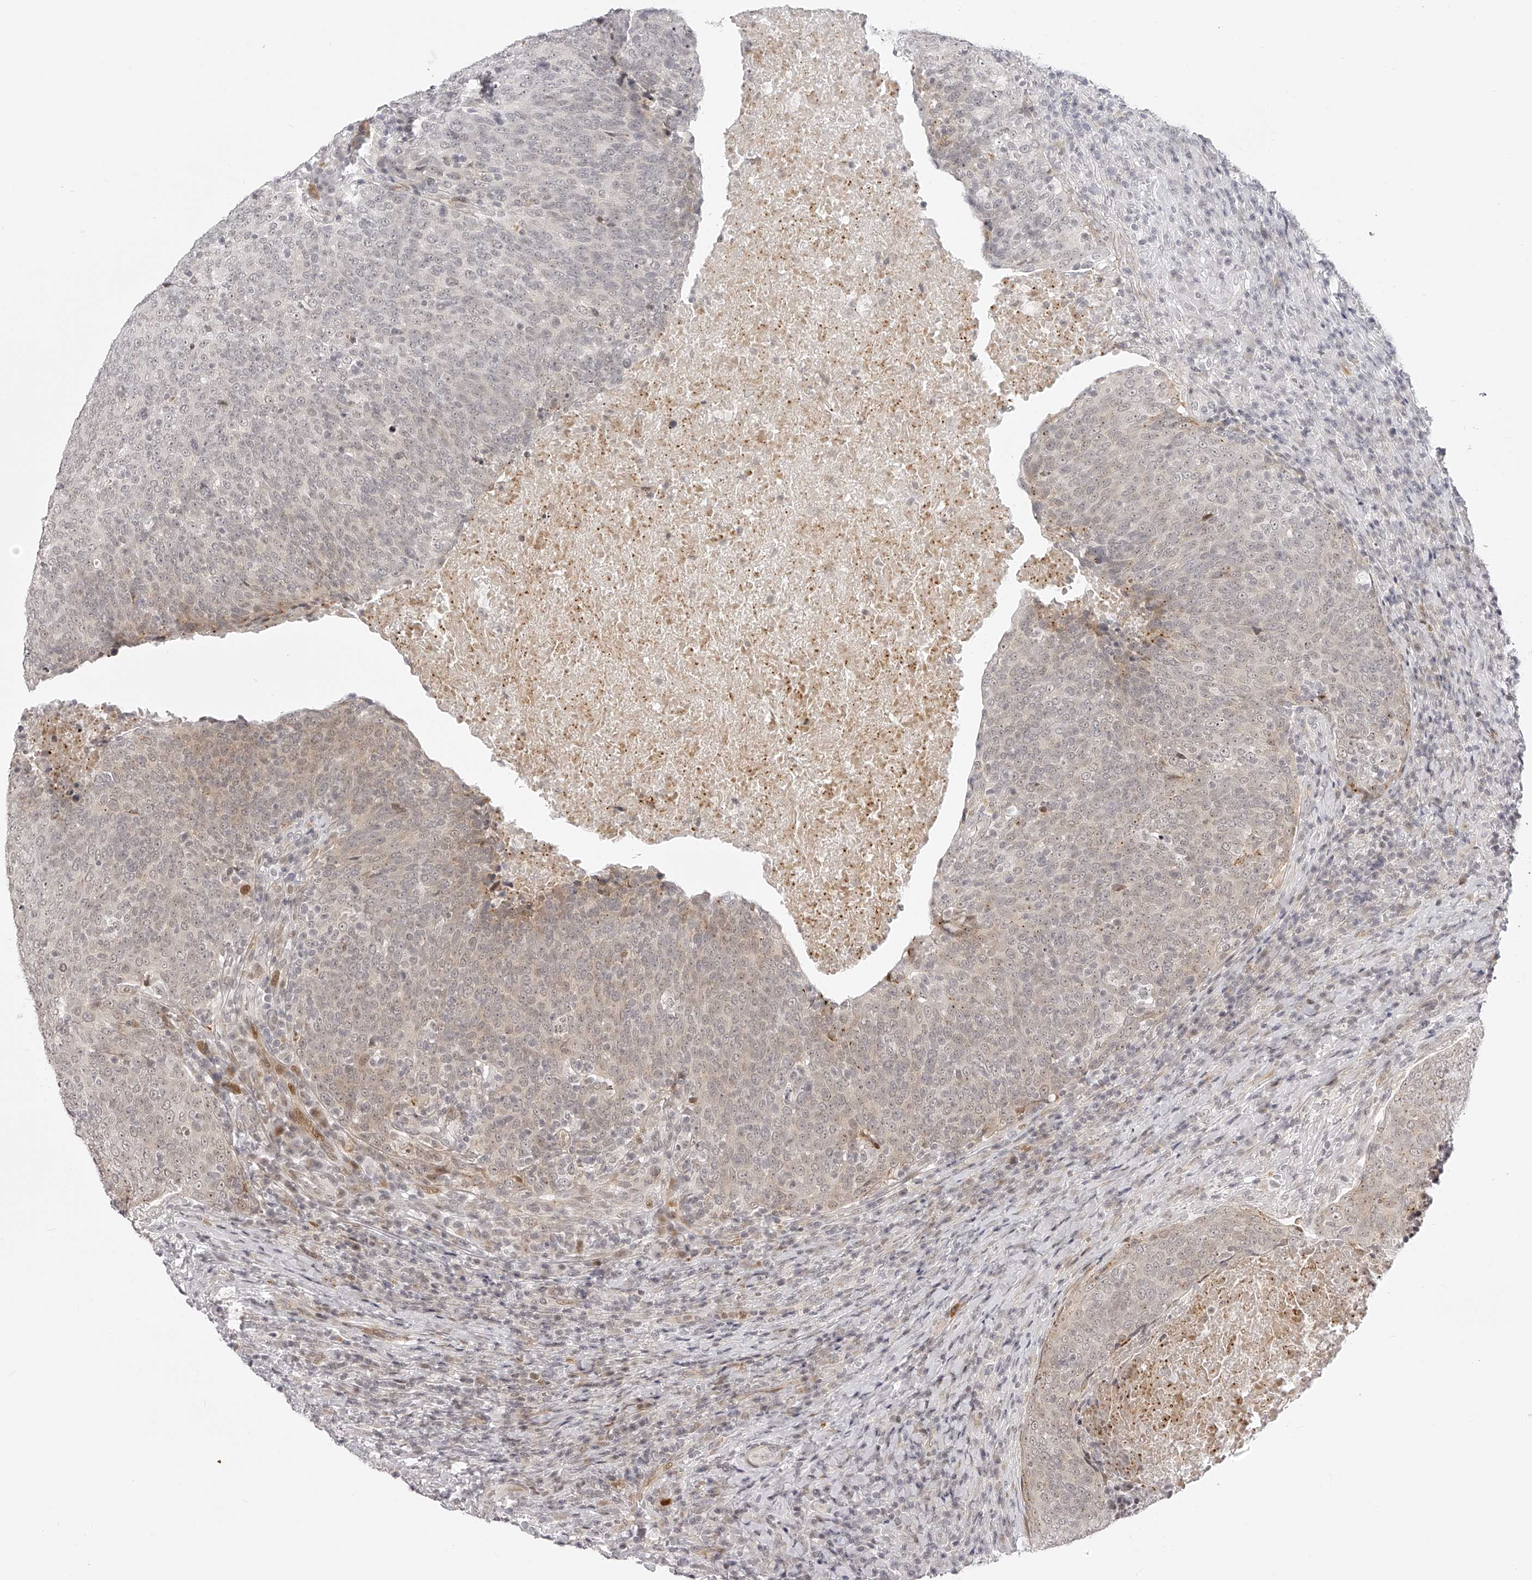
{"staining": {"intensity": "weak", "quantity": "25%-75%", "location": "cytoplasmic/membranous,nuclear"}, "tissue": "head and neck cancer", "cell_type": "Tumor cells", "image_type": "cancer", "snomed": [{"axis": "morphology", "description": "Squamous cell carcinoma, NOS"}, {"axis": "morphology", "description": "Squamous cell carcinoma, metastatic, NOS"}, {"axis": "topography", "description": "Lymph node"}, {"axis": "topography", "description": "Head-Neck"}], "caption": "Immunohistochemical staining of squamous cell carcinoma (head and neck) reveals weak cytoplasmic/membranous and nuclear protein positivity in about 25%-75% of tumor cells. The staining was performed using DAB (3,3'-diaminobenzidine), with brown indicating positive protein expression. Nuclei are stained blue with hematoxylin.", "gene": "PLEKHG1", "patient": {"sex": "male", "age": 62}}